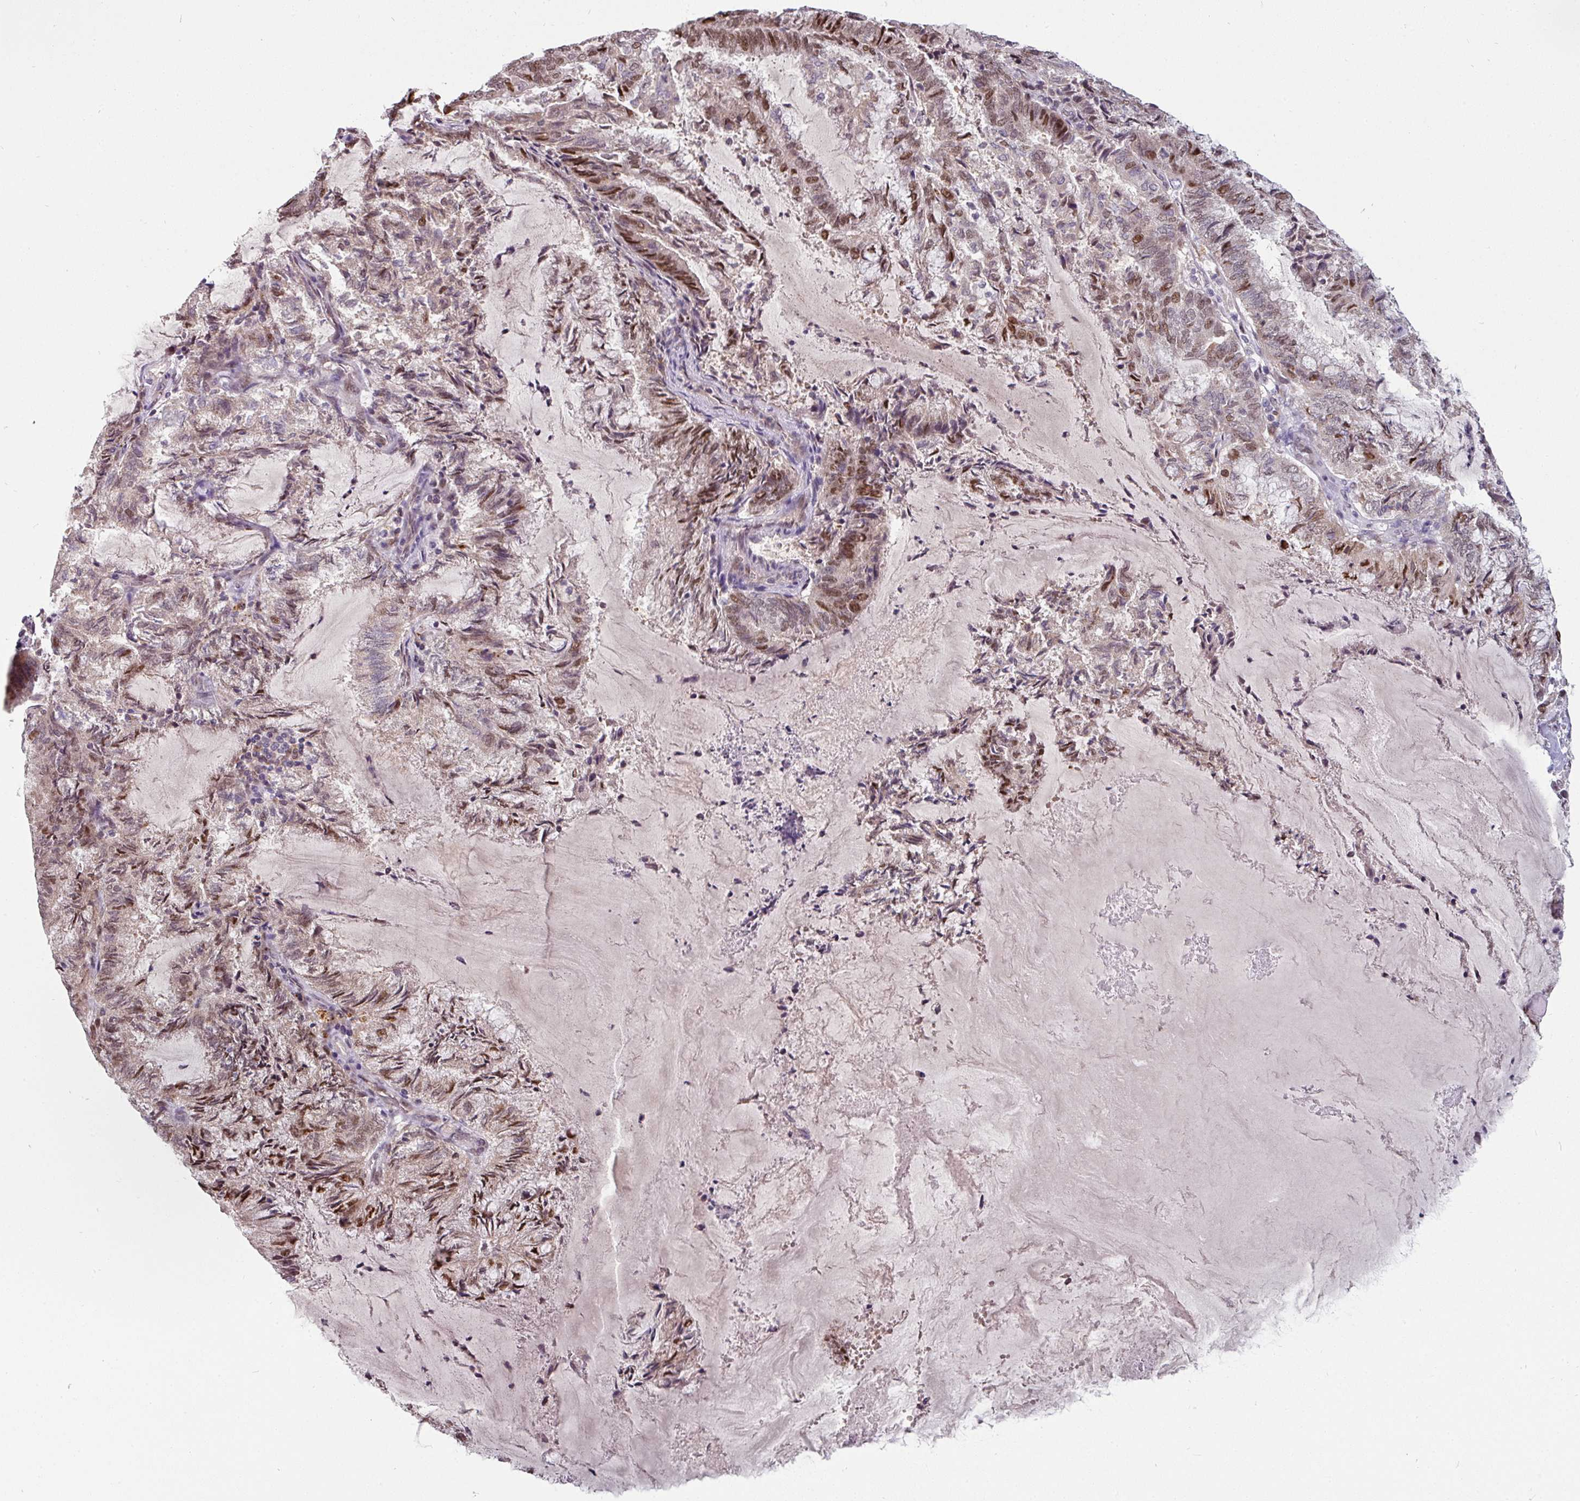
{"staining": {"intensity": "moderate", "quantity": ">75%", "location": "nuclear"}, "tissue": "endometrial cancer", "cell_type": "Tumor cells", "image_type": "cancer", "snomed": [{"axis": "morphology", "description": "Adenocarcinoma, NOS"}, {"axis": "topography", "description": "Endometrium"}], "caption": "DAB (3,3'-diaminobenzidine) immunohistochemical staining of human endometrial cancer (adenocarcinoma) displays moderate nuclear protein expression in approximately >75% of tumor cells.", "gene": "SWSAP1", "patient": {"sex": "female", "age": 80}}